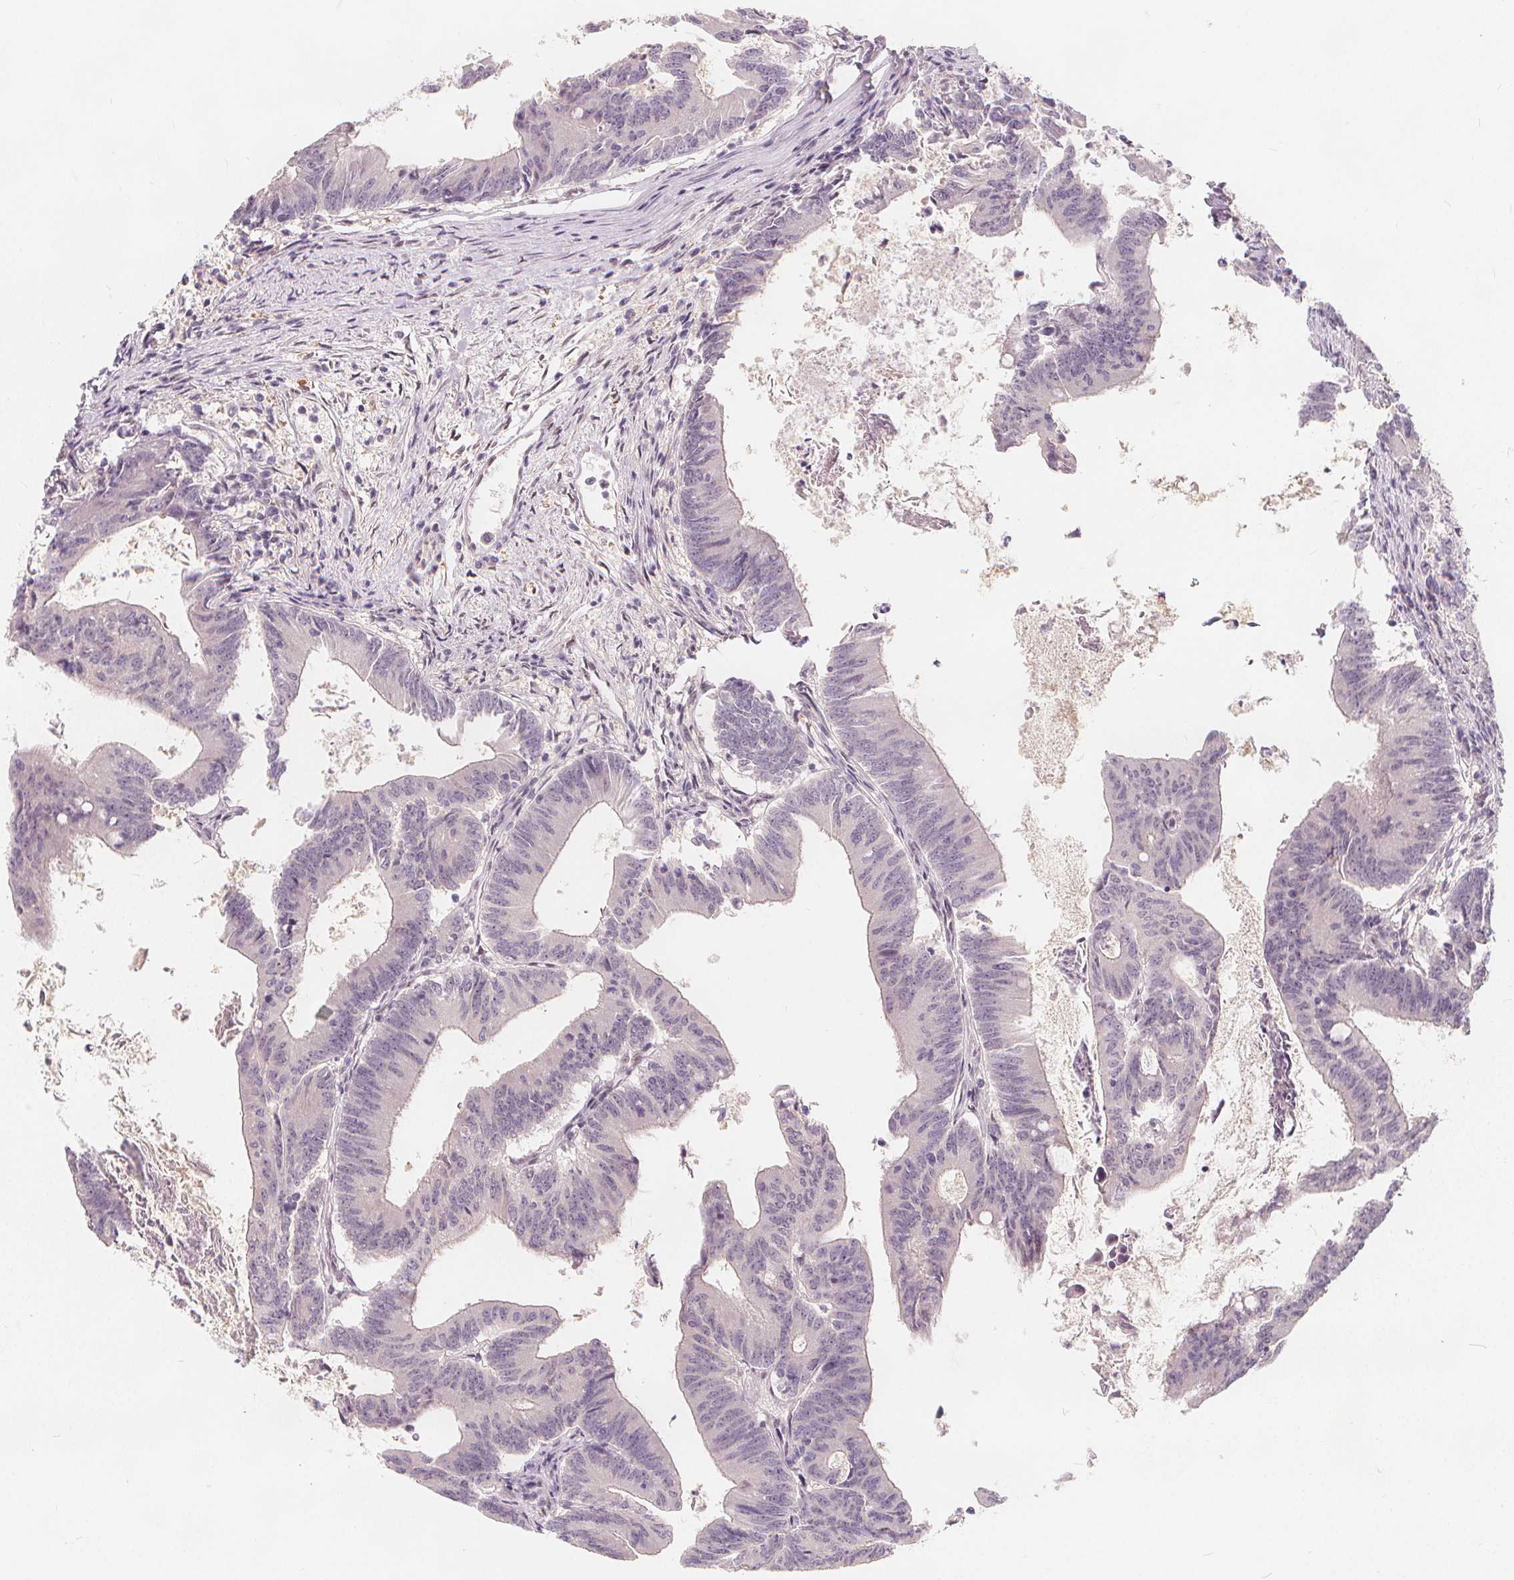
{"staining": {"intensity": "negative", "quantity": "none", "location": "none"}, "tissue": "colorectal cancer", "cell_type": "Tumor cells", "image_type": "cancer", "snomed": [{"axis": "morphology", "description": "Adenocarcinoma, NOS"}, {"axis": "topography", "description": "Colon"}], "caption": "This is a histopathology image of immunohistochemistry staining of adenocarcinoma (colorectal), which shows no positivity in tumor cells.", "gene": "DRC3", "patient": {"sex": "female", "age": 70}}